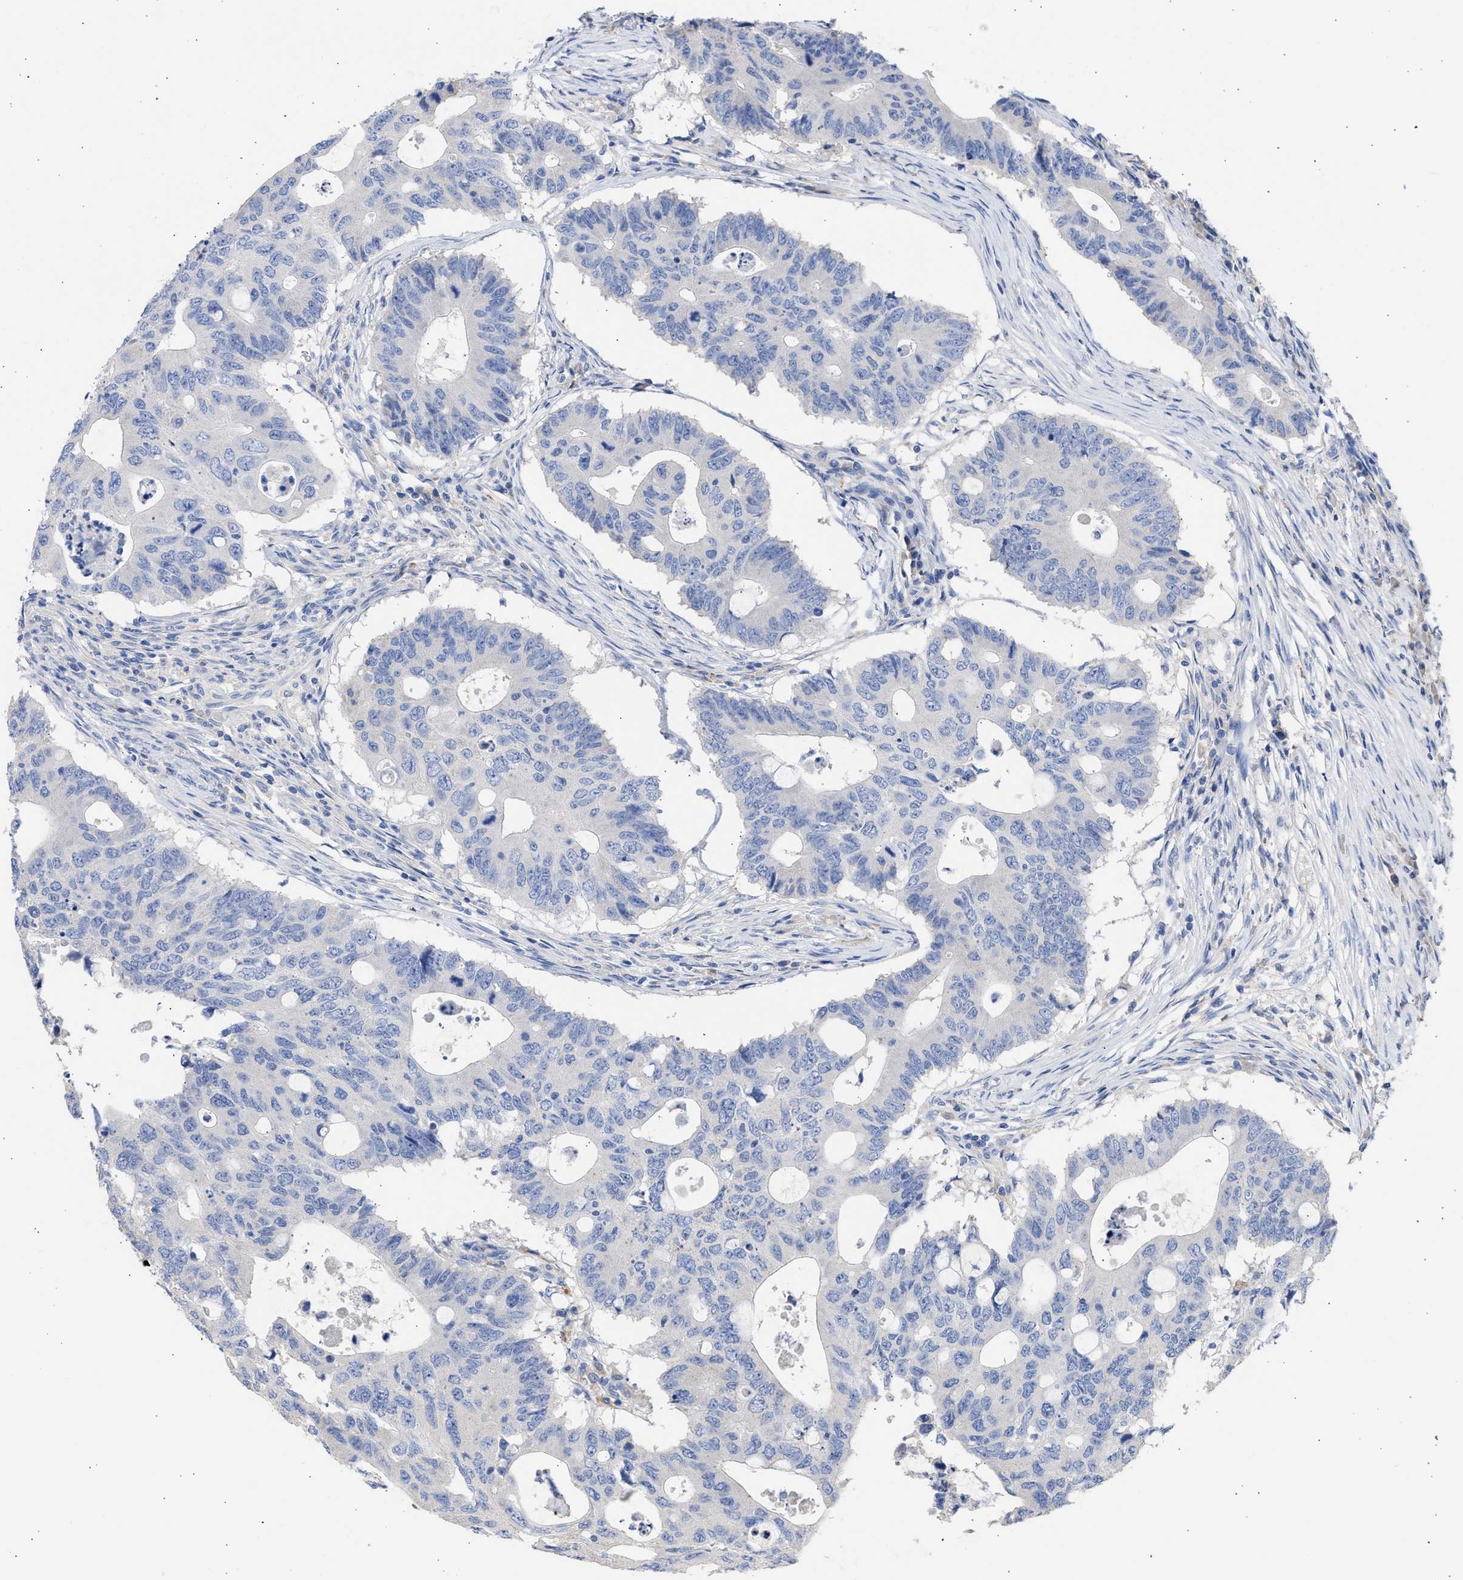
{"staining": {"intensity": "negative", "quantity": "none", "location": "none"}, "tissue": "colorectal cancer", "cell_type": "Tumor cells", "image_type": "cancer", "snomed": [{"axis": "morphology", "description": "Adenocarcinoma, NOS"}, {"axis": "topography", "description": "Colon"}], "caption": "The immunohistochemistry histopathology image has no significant expression in tumor cells of colorectal cancer (adenocarcinoma) tissue.", "gene": "RSPH1", "patient": {"sex": "male", "age": 71}}